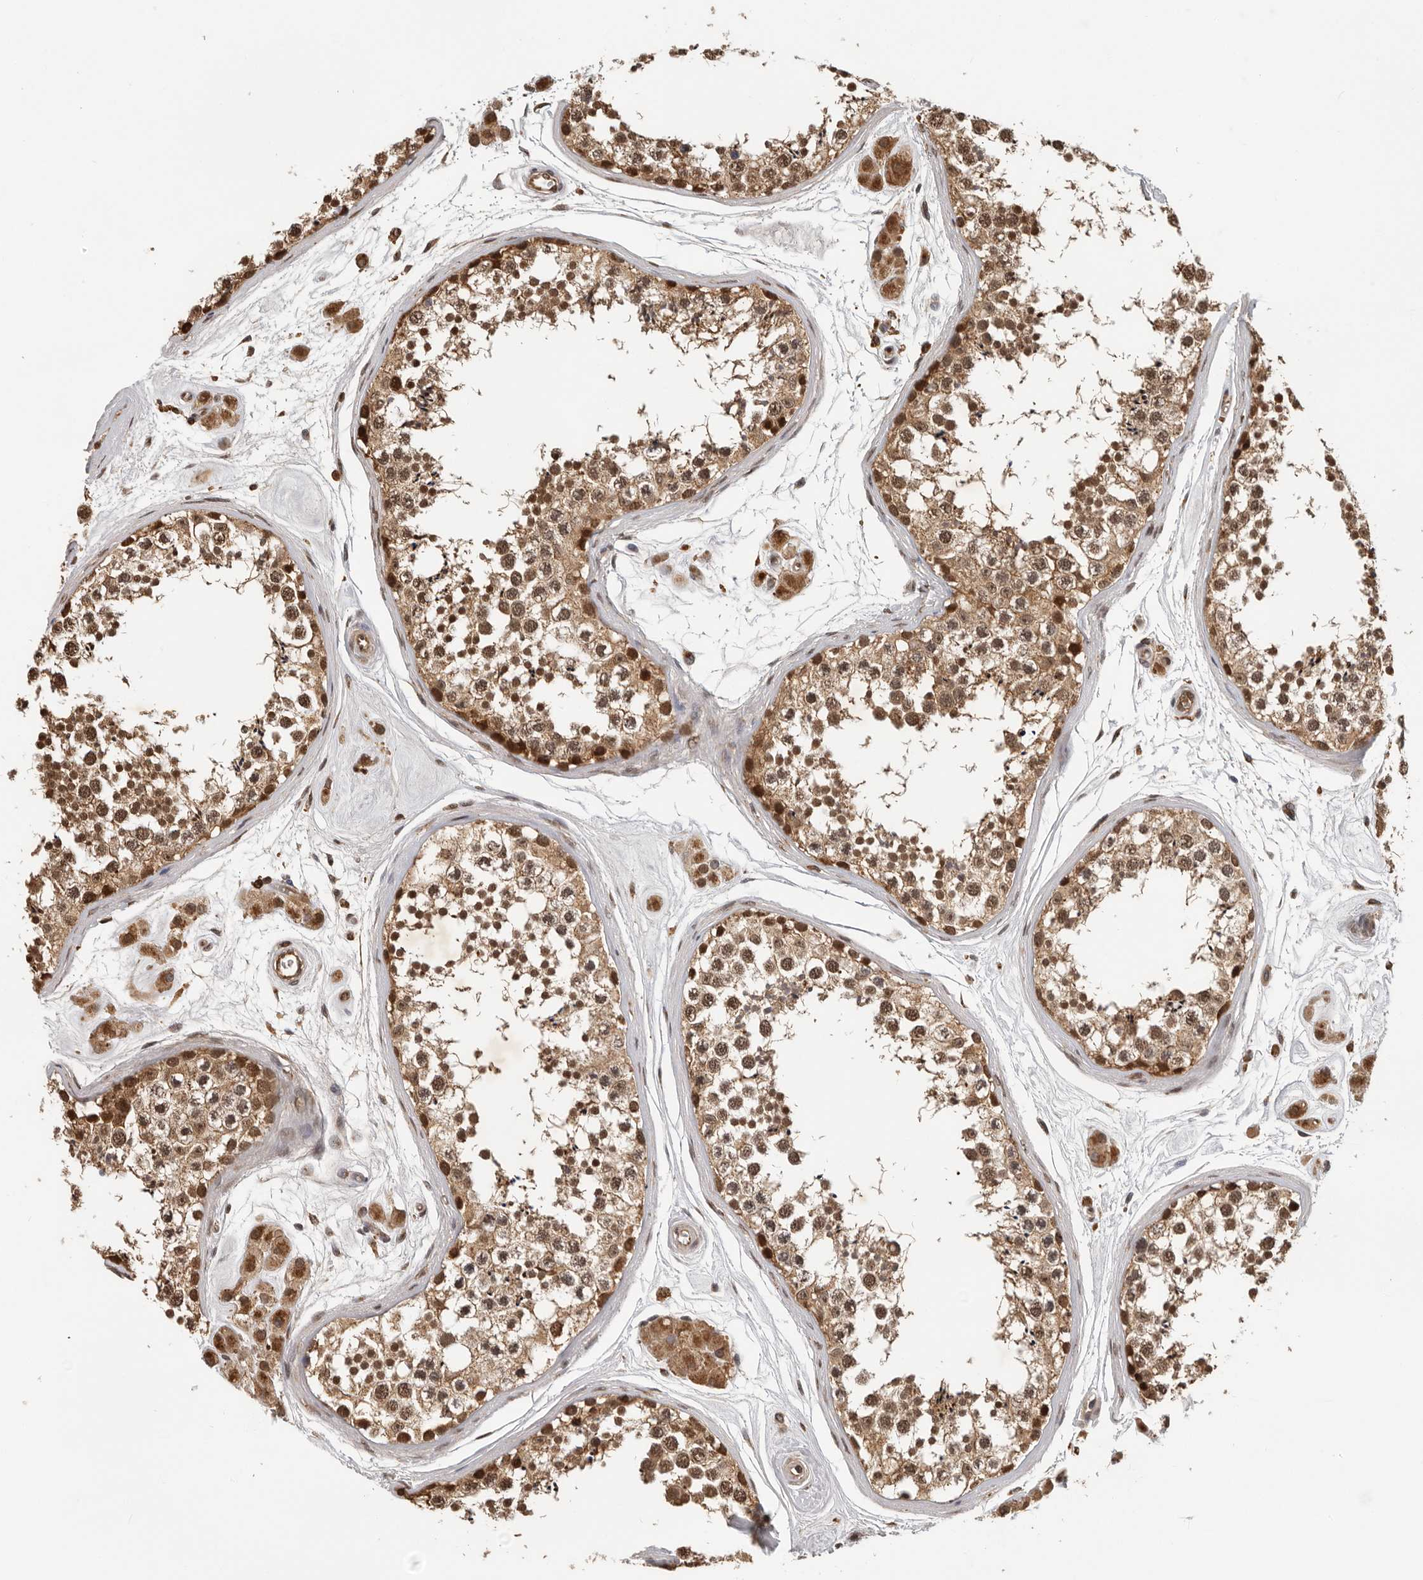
{"staining": {"intensity": "moderate", "quantity": ">75%", "location": "cytoplasmic/membranous,nuclear"}, "tissue": "testis", "cell_type": "Cells in seminiferous ducts", "image_type": "normal", "snomed": [{"axis": "morphology", "description": "Normal tissue, NOS"}, {"axis": "topography", "description": "Testis"}], "caption": "The micrograph displays staining of benign testis, revealing moderate cytoplasmic/membranous,nuclear protein expression (brown color) within cells in seminiferous ducts.", "gene": "RNF157", "patient": {"sex": "male", "age": 56}}